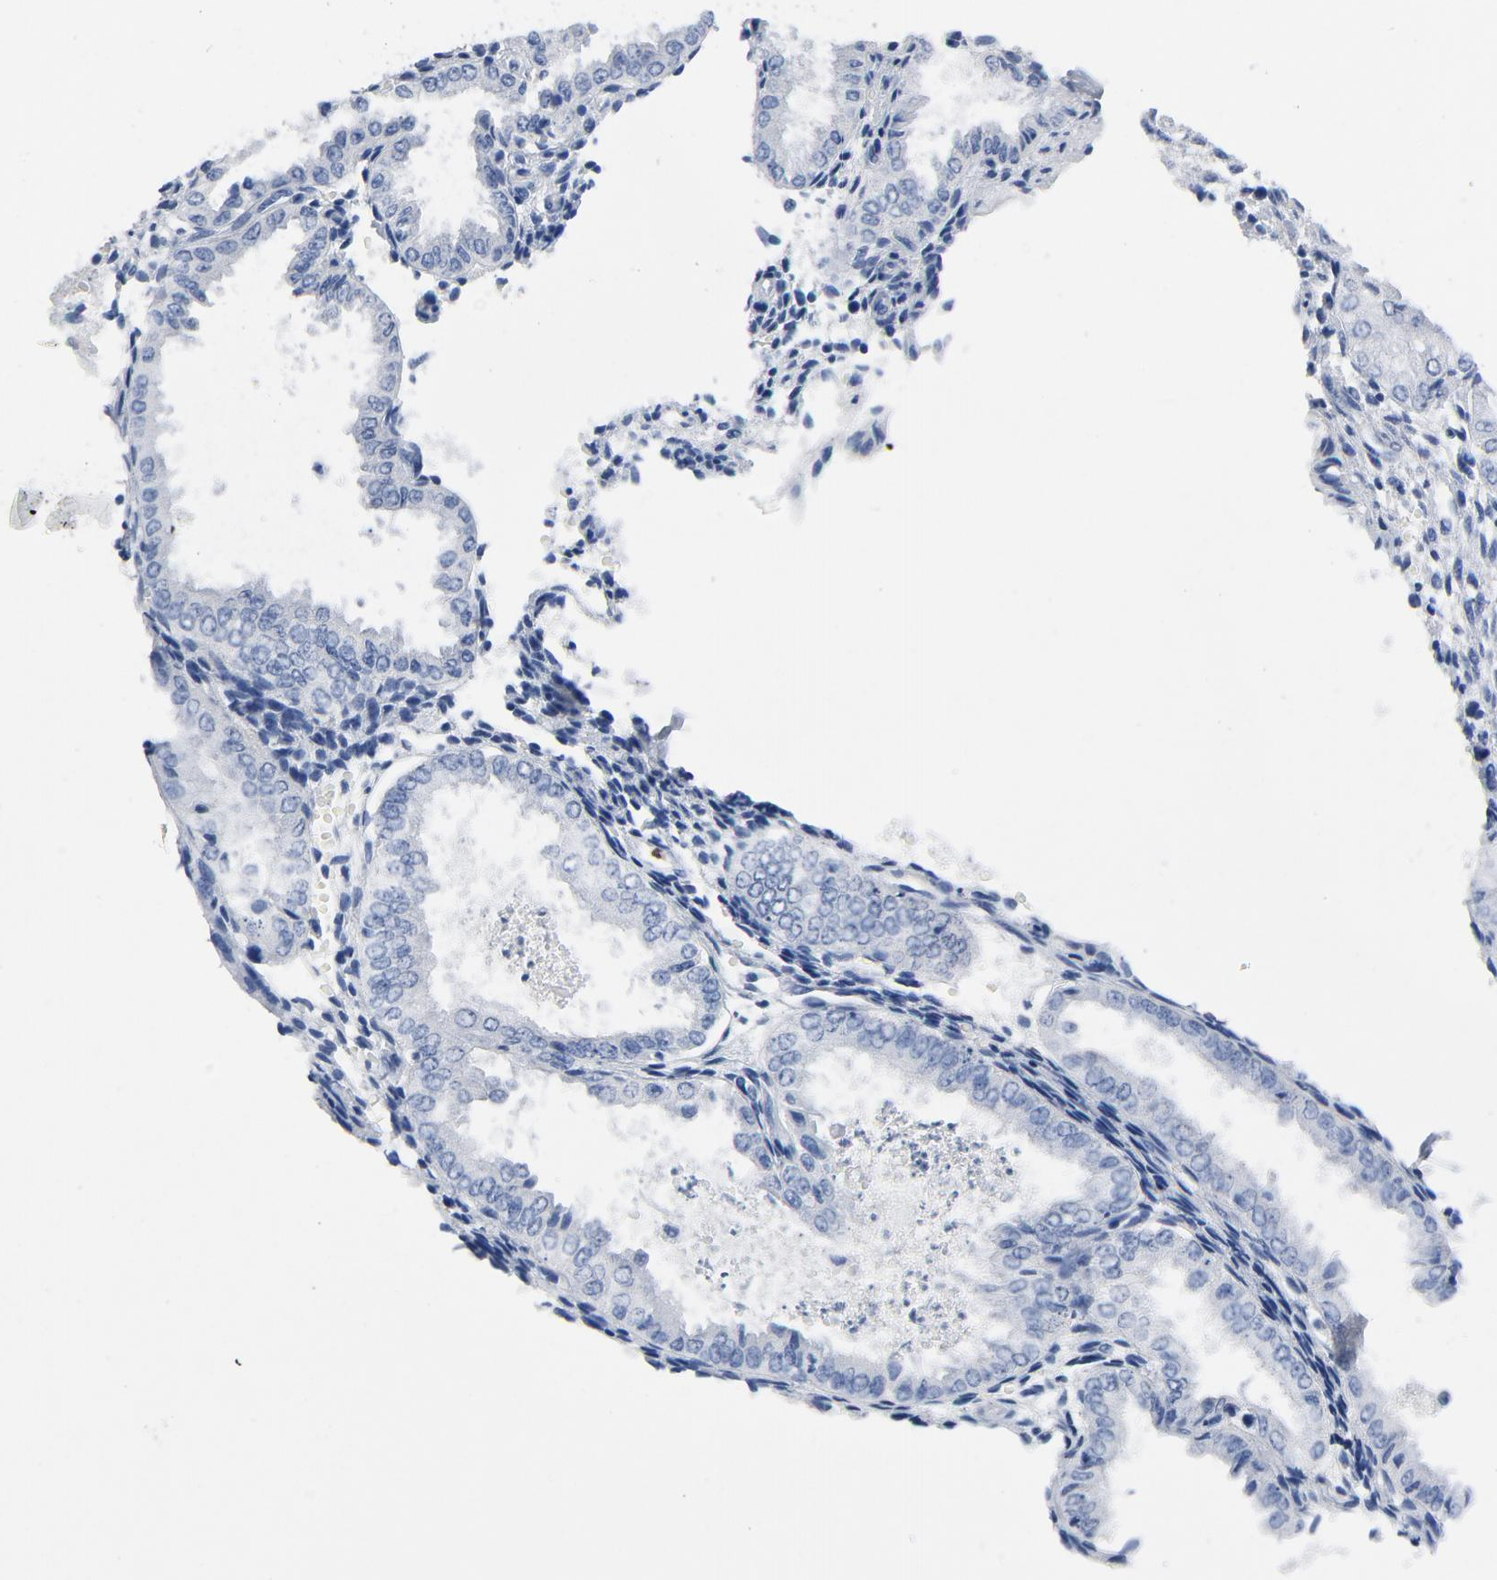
{"staining": {"intensity": "moderate", "quantity": "<25%", "location": "cytoplasmic/membranous,nuclear"}, "tissue": "endometrium", "cell_type": "Cells in endometrial stroma", "image_type": "normal", "snomed": [{"axis": "morphology", "description": "Normal tissue, NOS"}, {"axis": "topography", "description": "Endometrium"}], "caption": "About <25% of cells in endometrial stroma in normal human endometrium exhibit moderate cytoplasmic/membranous,nuclear protein expression as visualized by brown immunohistochemical staining.", "gene": "NCF1", "patient": {"sex": "female", "age": 33}}